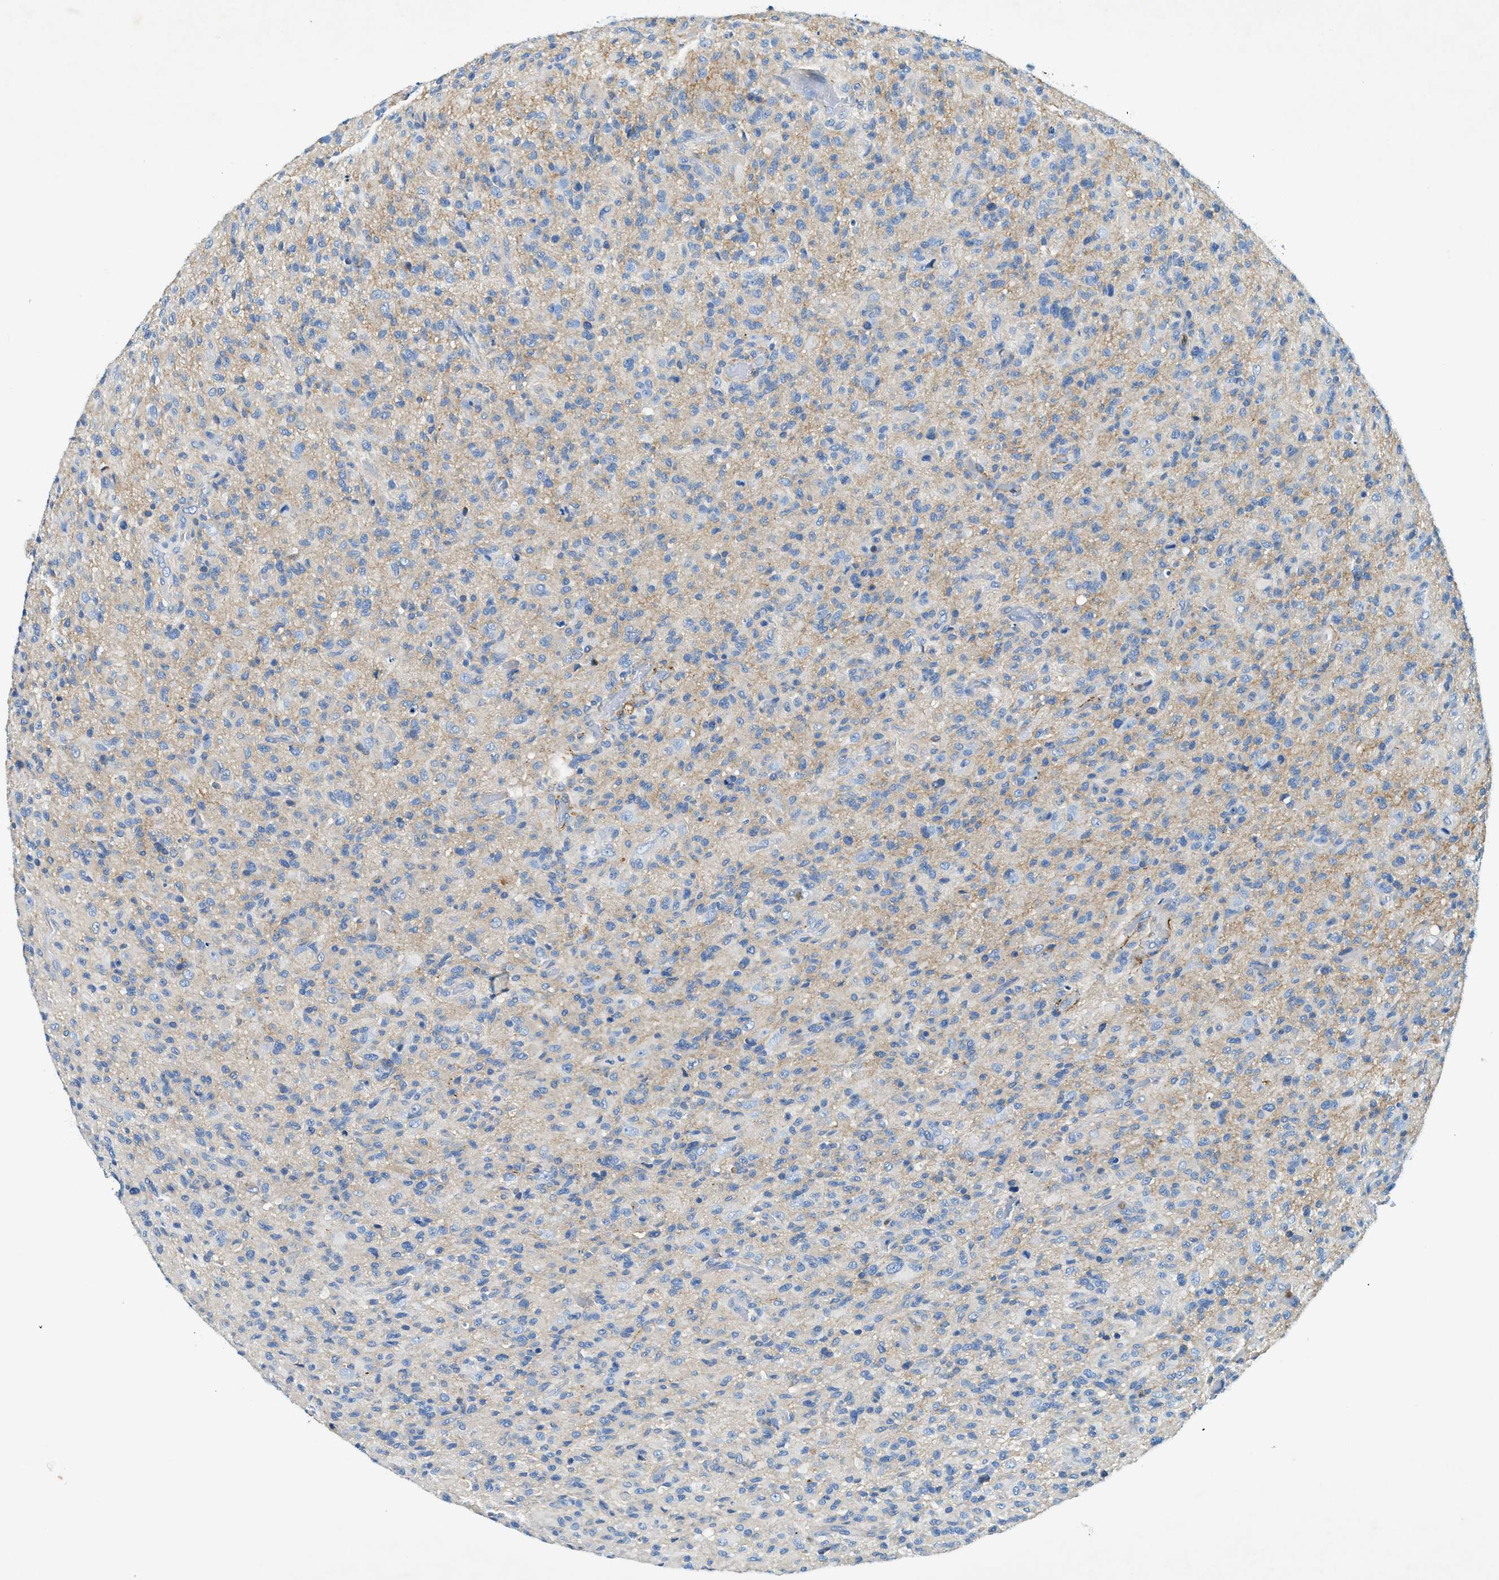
{"staining": {"intensity": "weak", "quantity": "25%-75%", "location": "cytoplasmic/membranous"}, "tissue": "glioma", "cell_type": "Tumor cells", "image_type": "cancer", "snomed": [{"axis": "morphology", "description": "Glioma, malignant, High grade"}, {"axis": "topography", "description": "Brain"}], "caption": "Brown immunohistochemical staining in human malignant high-grade glioma shows weak cytoplasmic/membranous positivity in approximately 25%-75% of tumor cells.", "gene": "ZDHHC13", "patient": {"sex": "male", "age": 71}}